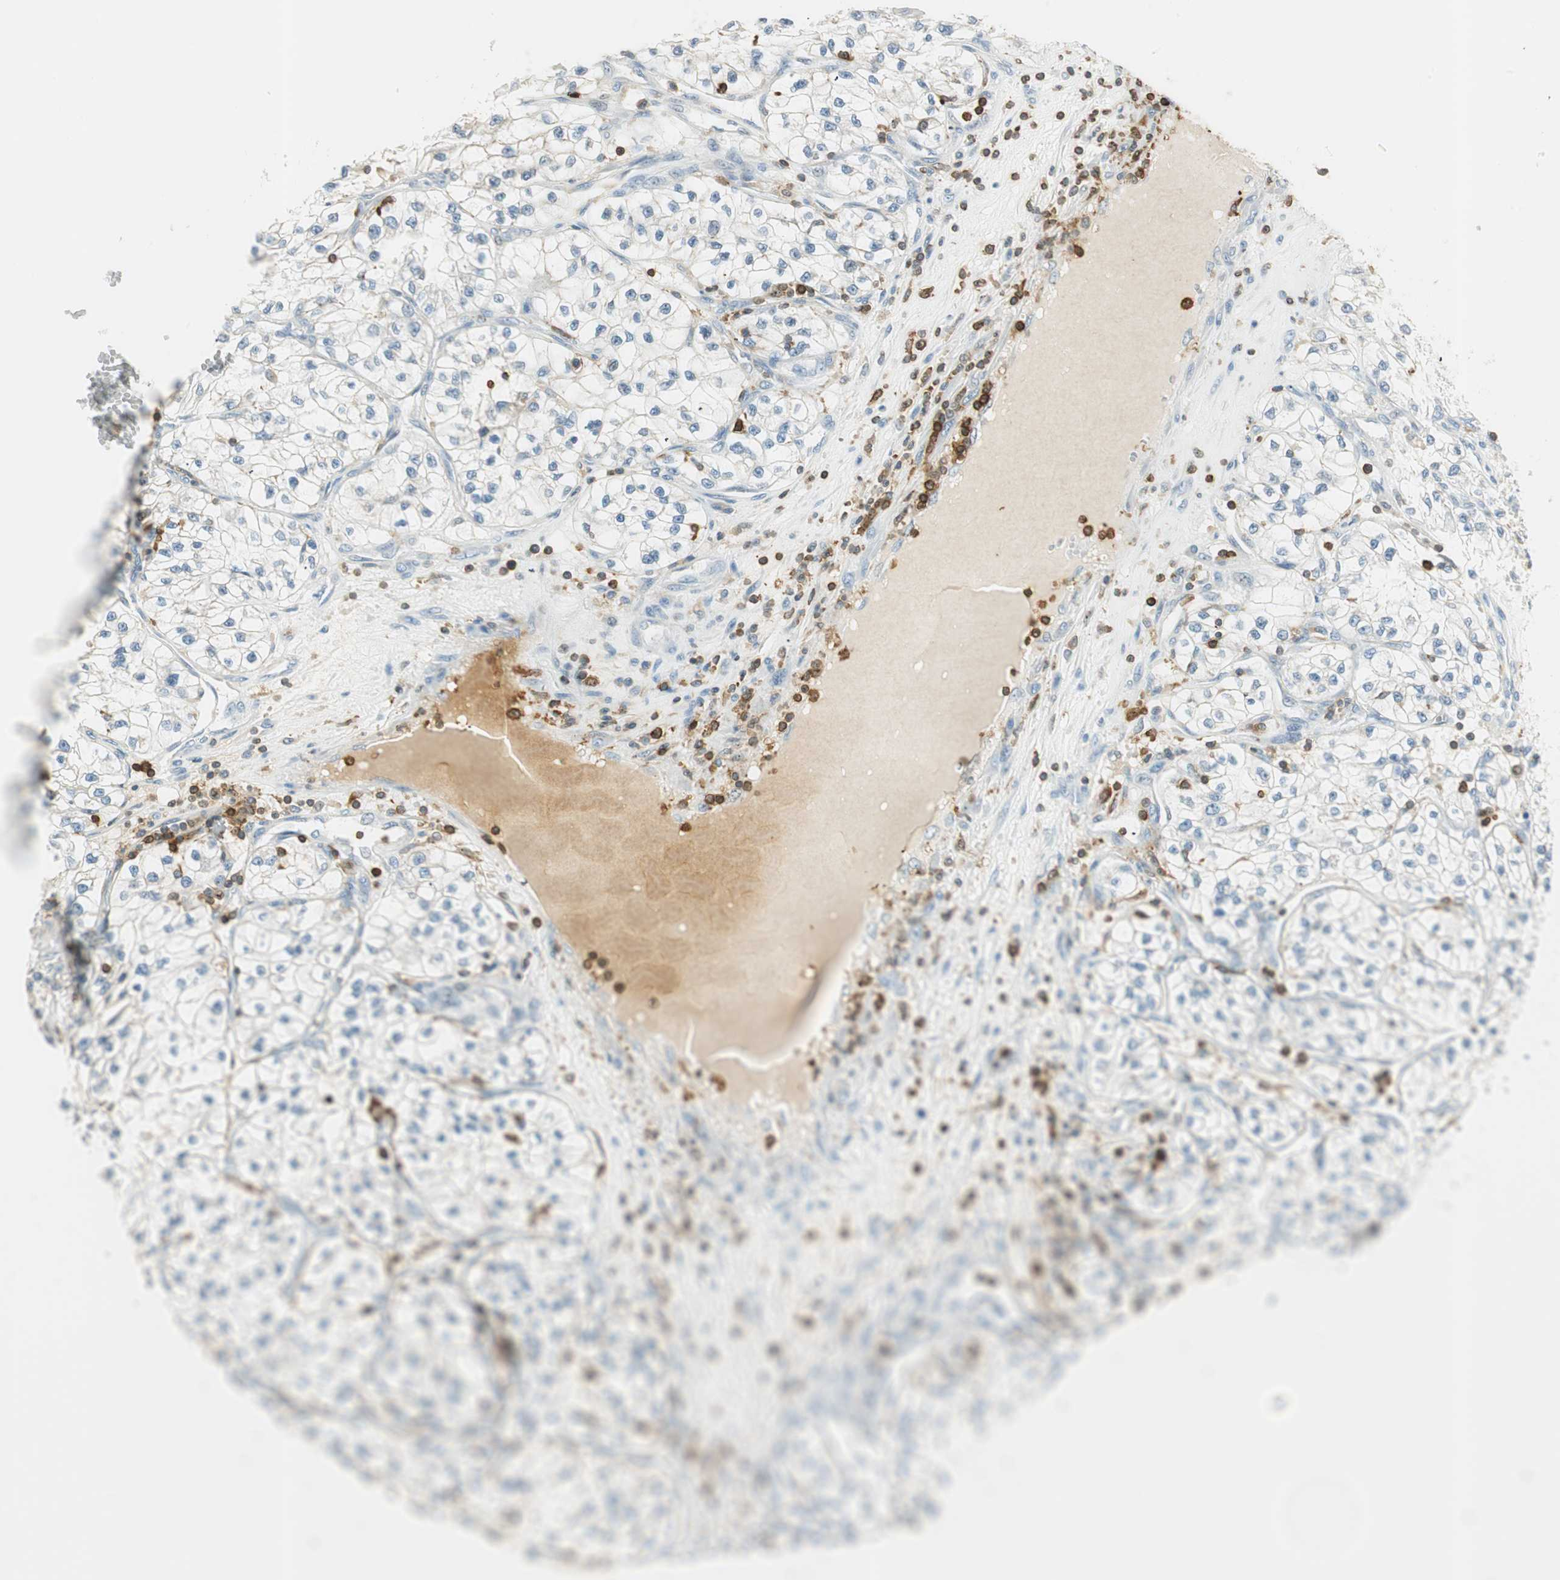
{"staining": {"intensity": "negative", "quantity": "none", "location": "none"}, "tissue": "renal cancer", "cell_type": "Tumor cells", "image_type": "cancer", "snomed": [{"axis": "morphology", "description": "Adenocarcinoma, NOS"}, {"axis": "topography", "description": "Kidney"}], "caption": "Renal cancer (adenocarcinoma) was stained to show a protein in brown. There is no significant expression in tumor cells.", "gene": "HPGD", "patient": {"sex": "female", "age": 57}}